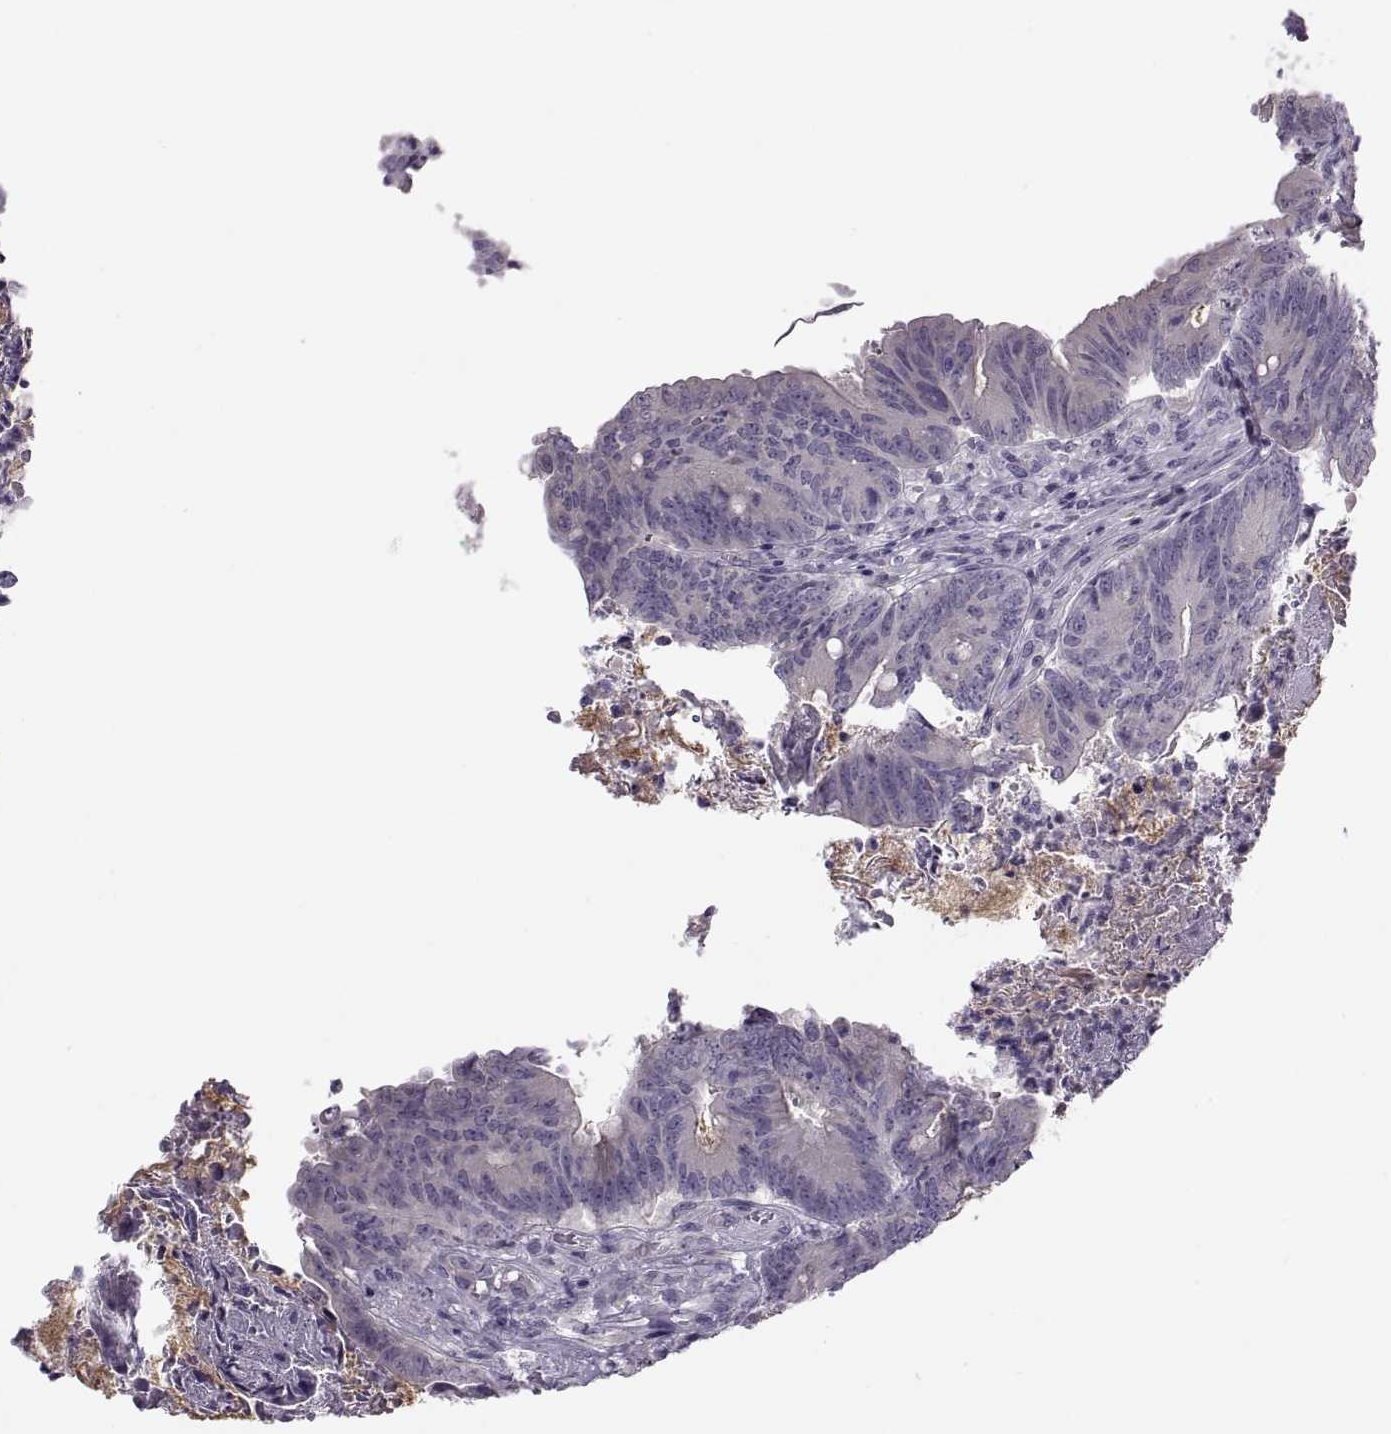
{"staining": {"intensity": "negative", "quantity": "none", "location": "none"}, "tissue": "colorectal cancer", "cell_type": "Tumor cells", "image_type": "cancer", "snomed": [{"axis": "morphology", "description": "Adenocarcinoma, NOS"}, {"axis": "topography", "description": "Colon"}], "caption": "Immunohistochemical staining of human colorectal cancer (adenocarcinoma) shows no significant positivity in tumor cells. (DAB IHC visualized using brightfield microscopy, high magnification).", "gene": "H2AP", "patient": {"sex": "female", "age": 70}}